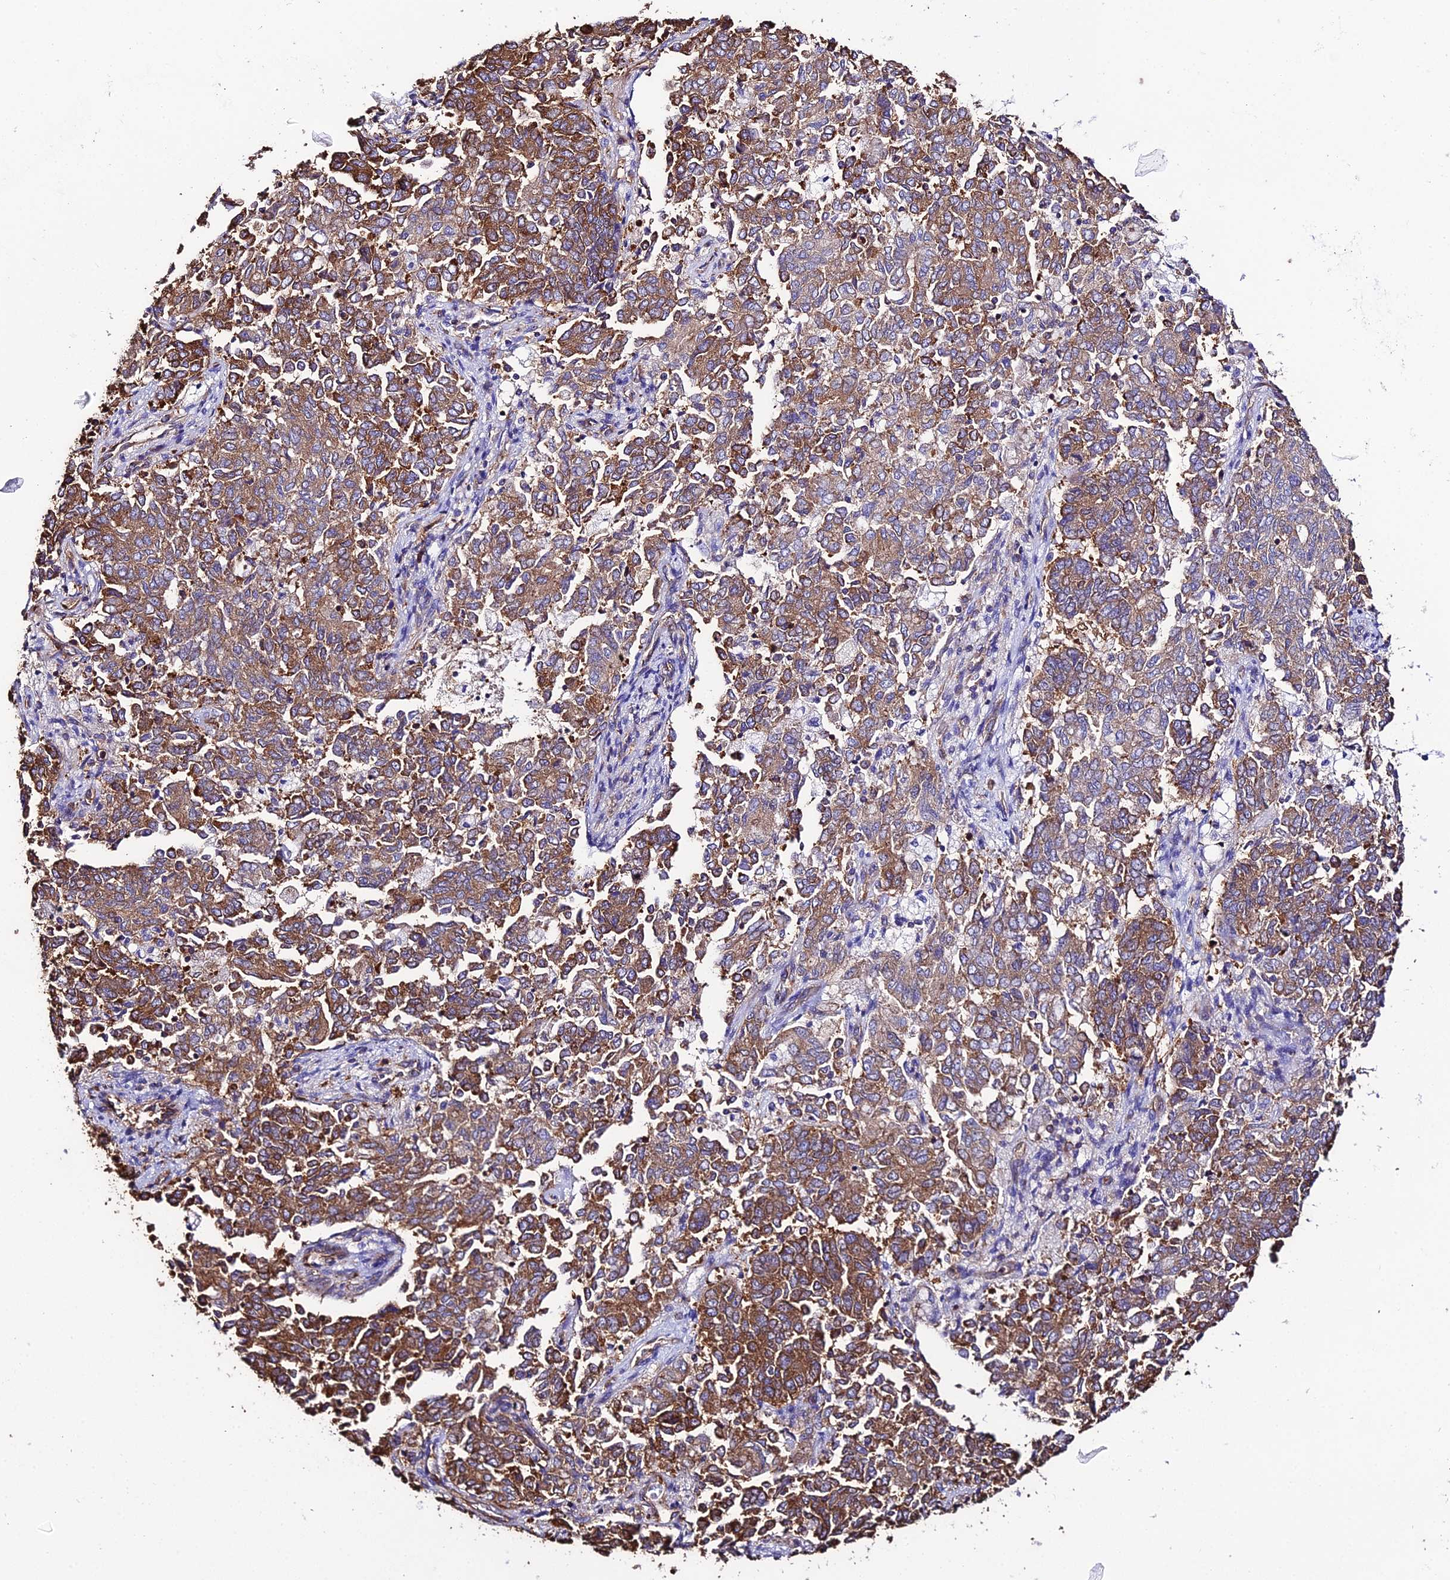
{"staining": {"intensity": "moderate", "quantity": ">75%", "location": "cytoplasmic/membranous"}, "tissue": "endometrial cancer", "cell_type": "Tumor cells", "image_type": "cancer", "snomed": [{"axis": "morphology", "description": "Adenocarcinoma, NOS"}, {"axis": "topography", "description": "Endometrium"}], "caption": "Tumor cells reveal moderate cytoplasmic/membranous staining in approximately >75% of cells in endometrial adenocarcinoma.", "gene": "TUBA3D", "patient": {"sex": "female", "age": 80}}